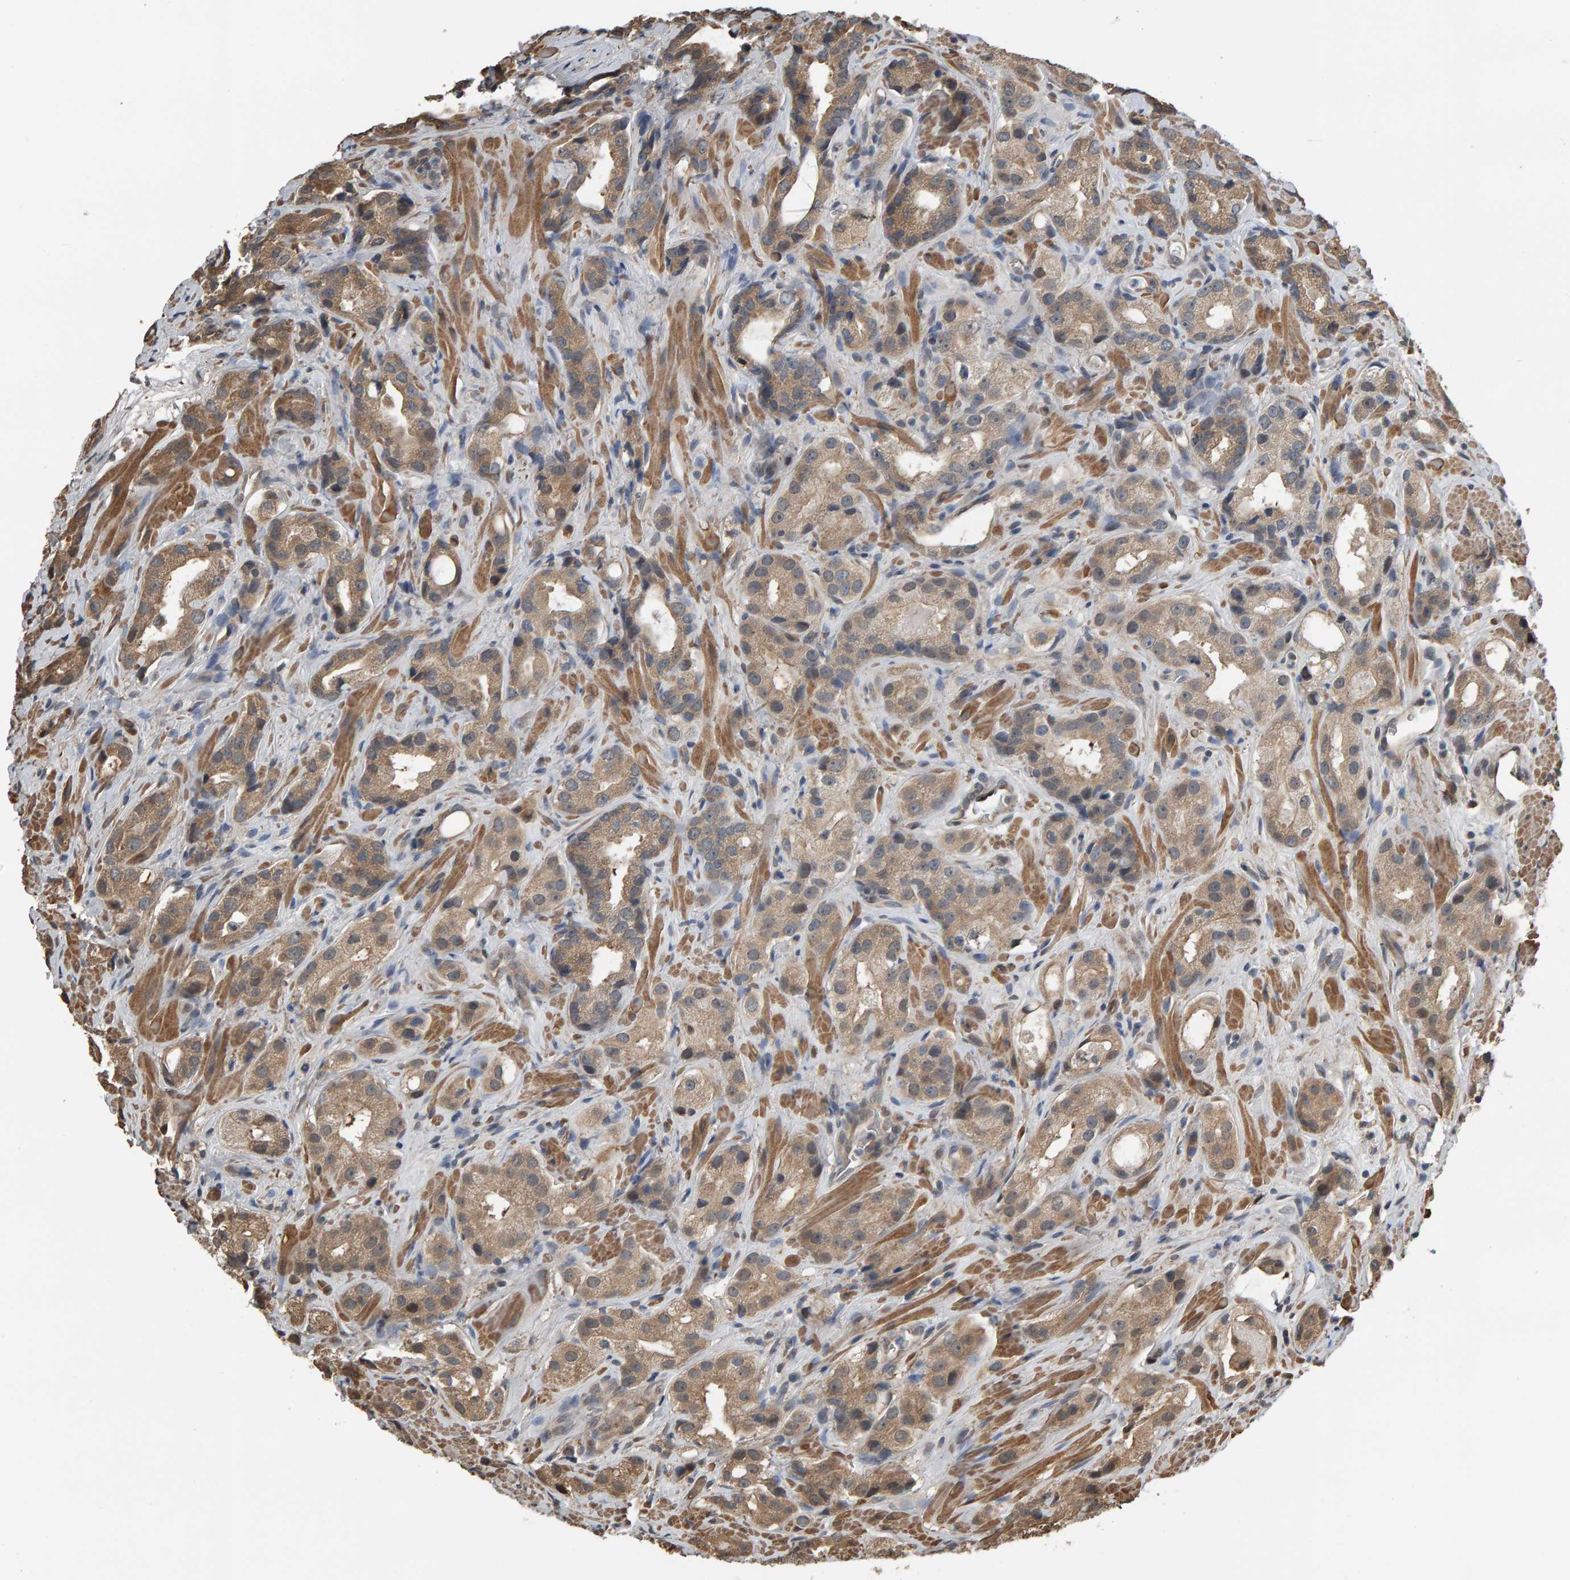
{"staining": {"intensity": "weak", "quantity": ">75%", "location": "cytoplasmic/membranous"}, "tissue": "prostate cancer", "cell_type": "Tumor cells", "image_type": "cancer", "snomed": [{"axis": "morphology", "description": "Adenocarcinoma, High grade"}, {"axis": "topography", "description": "Prostate"}], "caption": "A high-resolution histopathology image shows immunohistochemistry (IHC) staining of prostate adenocarcinoma (high-grade), which displays weak cytoplasmic/membranous staining in about >75% of tumor cells. Using DAB (brown) and hematoxylin (blue) stains, captured at high magnification using brightfield microscopy.", "gene": "COASY", "patient": {"sex": "male", "age": 63}}